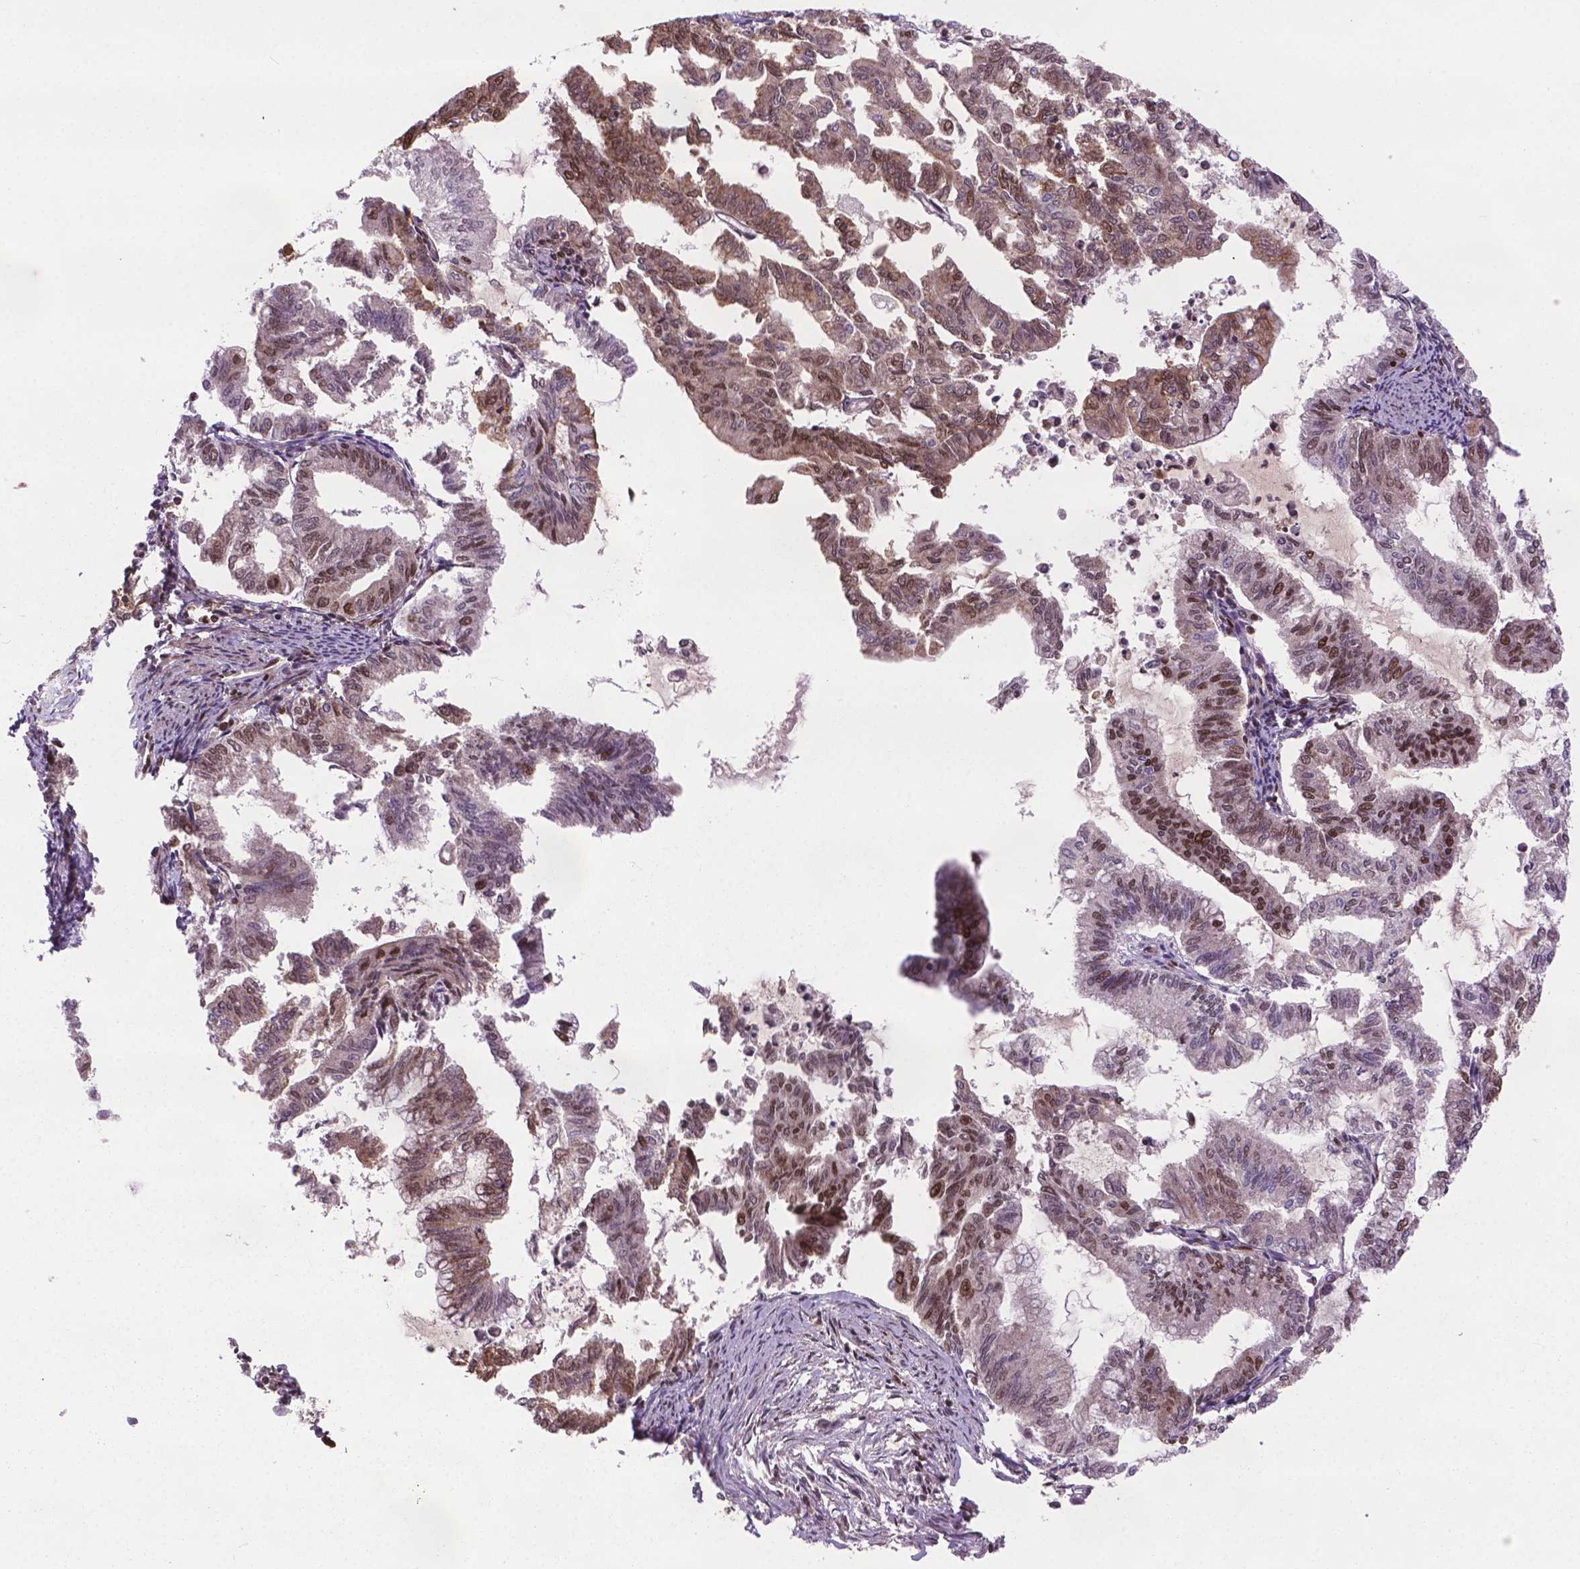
{"staining": {"intensity": "moderate", "quantity": "25%-75%", "location": "cytoplasmic/membranous,nuclear"}, "tissue": "endometrial cancer", "cell_type": "Tumor cells", "image_type": "cancer", "snomed": [{"axis": "morphology", "description": "Adenocarcinoma, NOS"}, {"axis": "topography", "description": "Endometrium"}], "caption": "An image of human adenocarcinoma (endometrial) stained for a protein demonstrates moderate cytoplasmic/membranous and nuclear brown staining in tumor cells.", "gene": "SIRT6", "patient": {"sex": "female", "age": 79}}